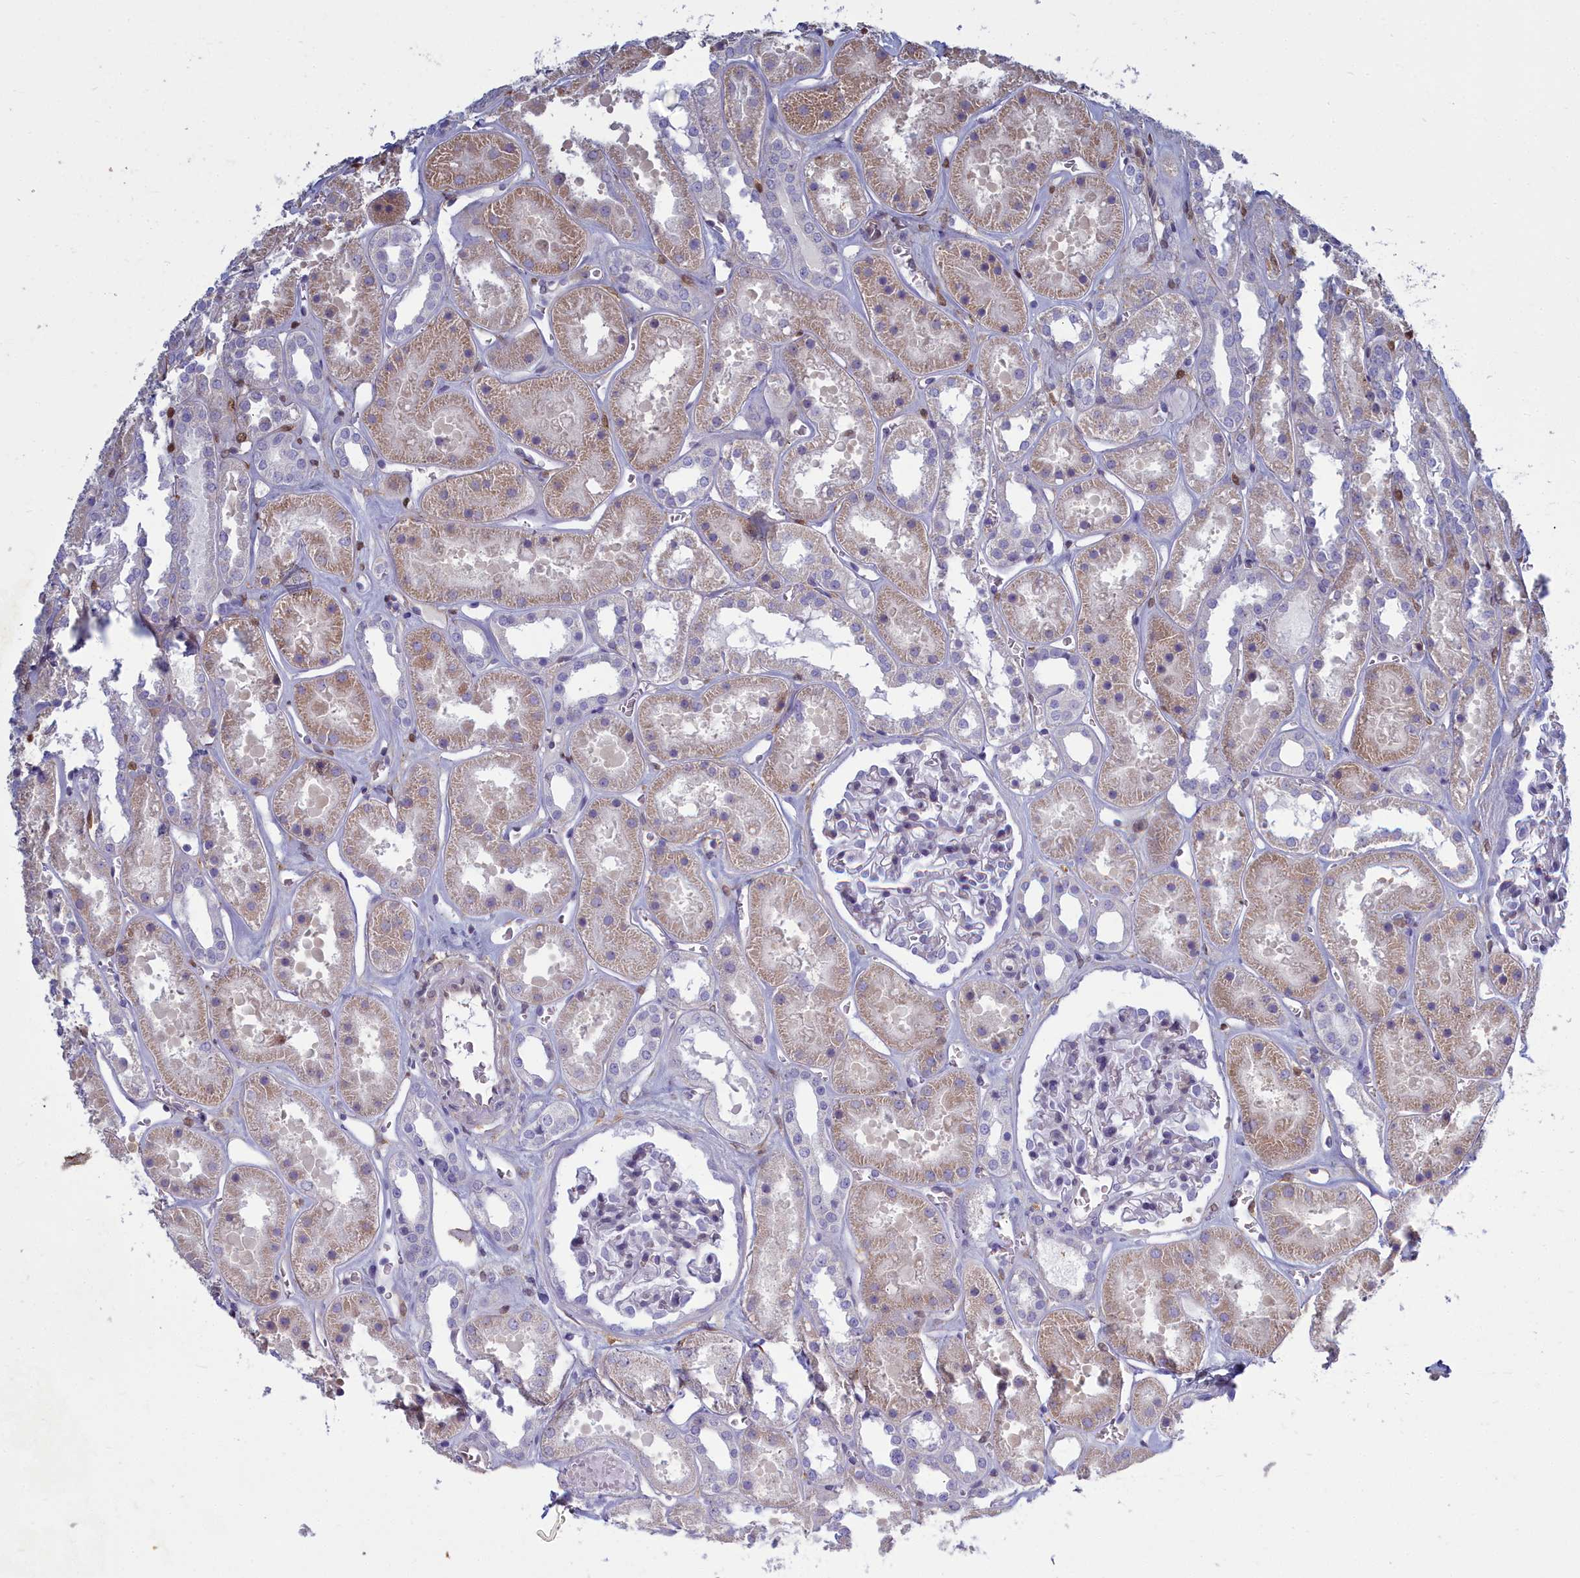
{"staining": {"intensity": "negative", "quantity": "none", "location": "none"}, "tissue": "kidney", "cell_type": "Cells in glomeruli", "image_type": "normal", "snomed": [{"axis": "morphology", "description": "Normal tissue, NOS"}, {"axis": "topography", "description": "Kidney"}], "caption": "The image reveals no significant positivity in cells in glomeruli of kidney.", "gene": "PPP1R14A", "patient": {"sex": "female", "age": 41}}